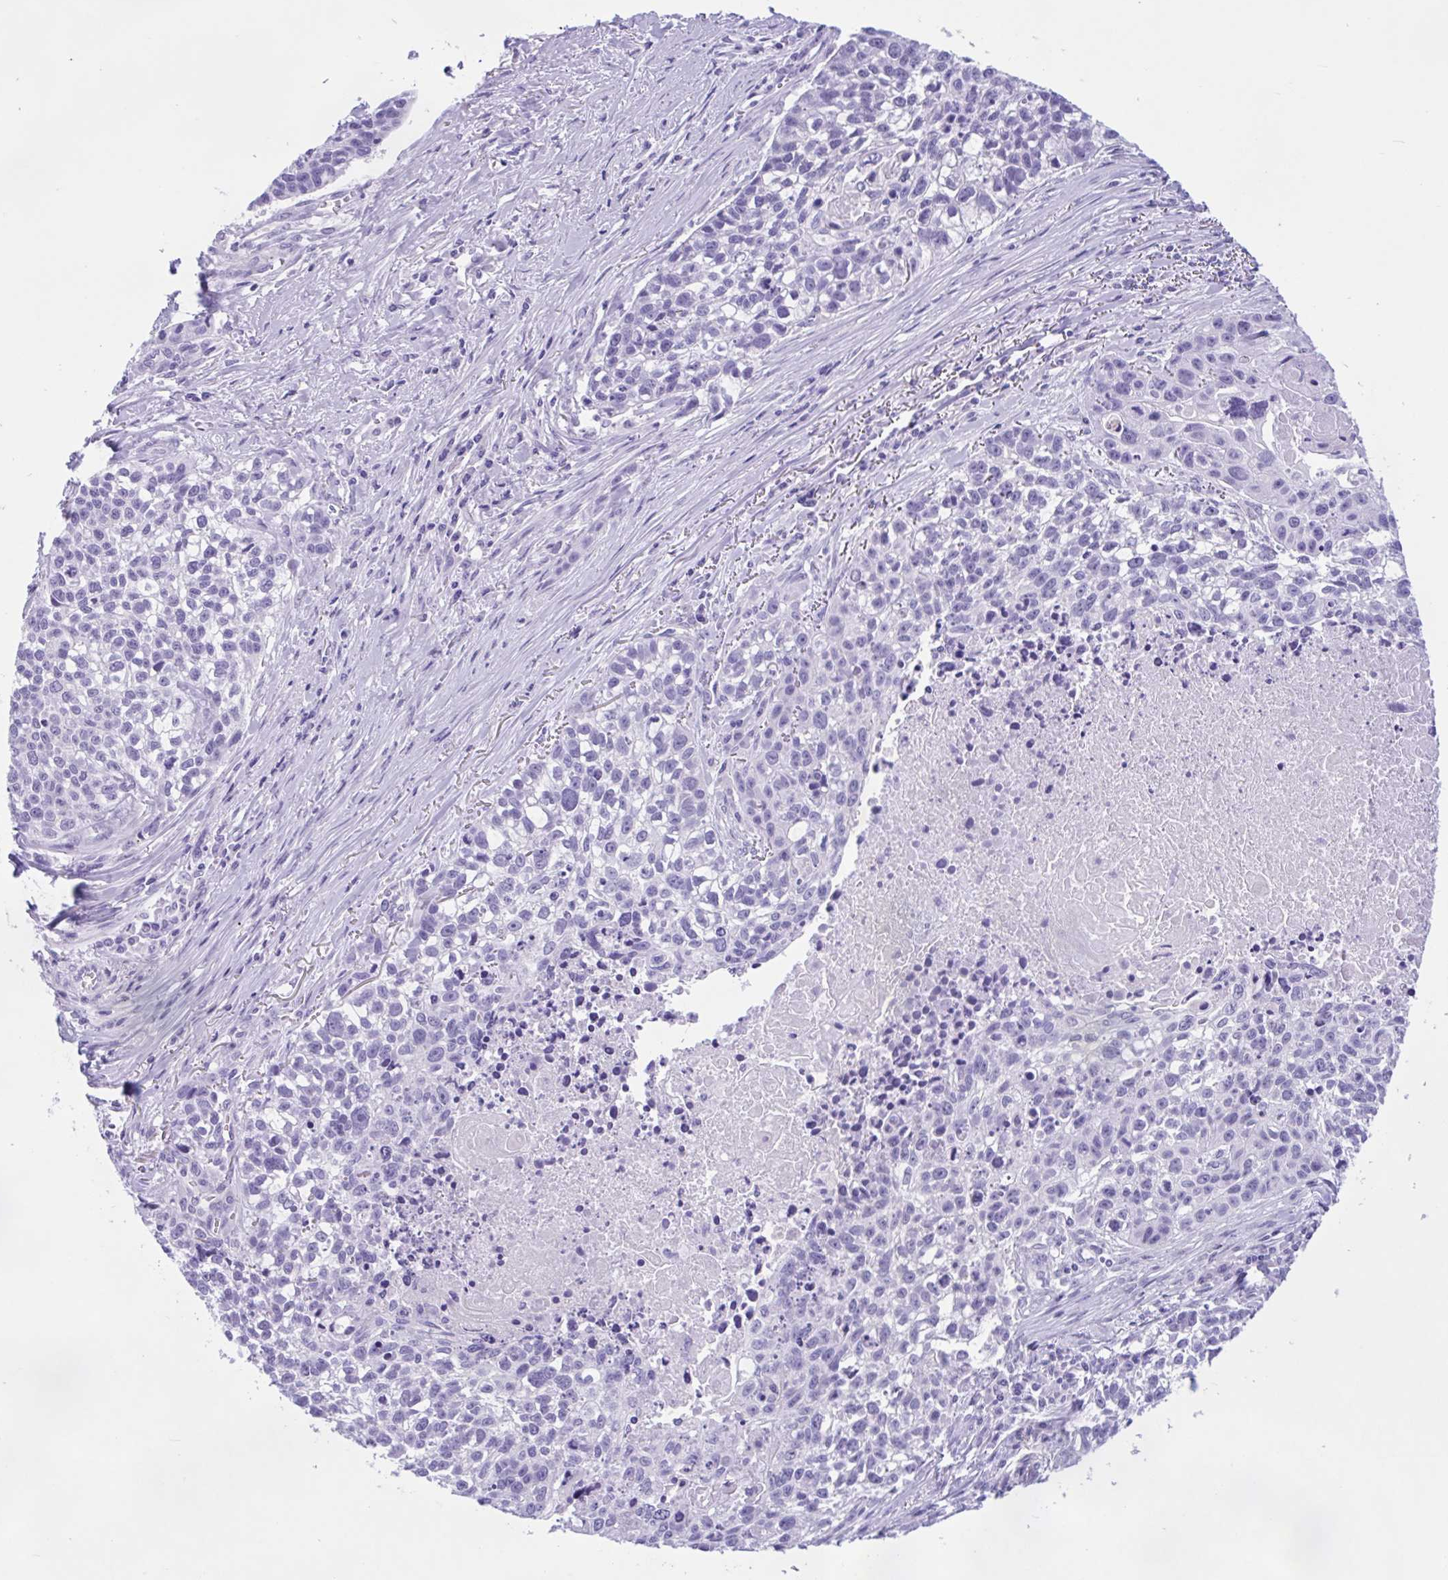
{"staining": {"intensity": "negative", "quantity": "none", "location": "none"}, "tissue": "lung cancer", "cell_type": "Tumor cells", "image_type": "cancer", "snomed": [{"axis": "morphology", "description": "Squamous cell carcinoma, NOS"}, {"axis": "topography", "description": "Lung"}], "caption": "Tumor cells show no significant positivity in lung squamous cell carcinoma.", "gene": "ZNF319", "patient": {"sex": "male", "age": 74}}